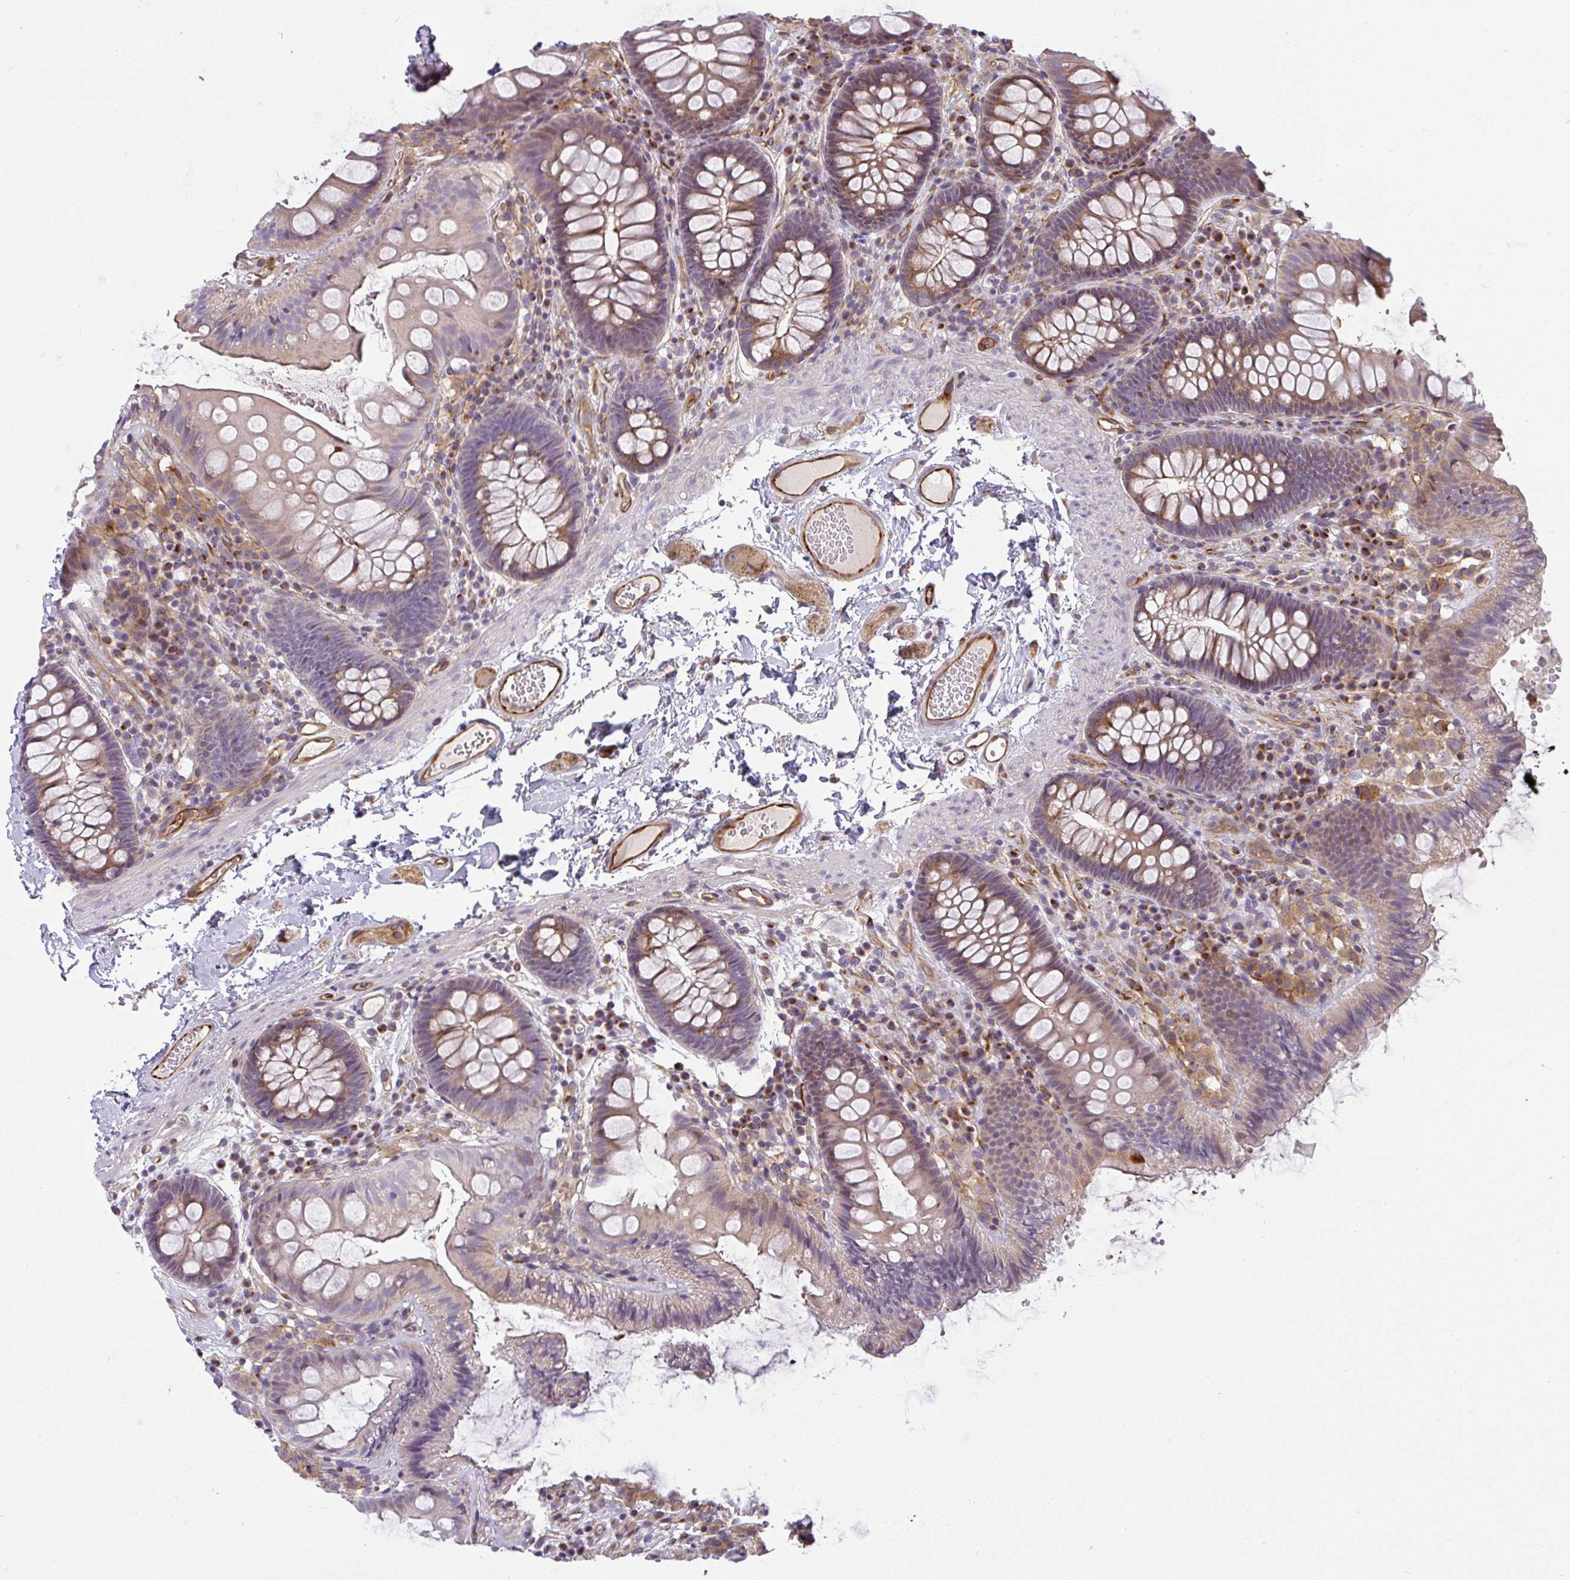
{"staining": {"intensity": "strong", "quantity": ">75%", "location": "cytoplasmic/membranous"}, "tissue": "colon", "cell_type": "Endothelial cells", "image_type": "normal", "snomed": [{"axis": "morphology", "description": "Normal tissue, NOS"}, {"axis": "topography", "description": "Colon"}], "caption": "A micrograph showing strong cytoplasmic/membranous positivity in approximately >75% of endothelial cells in unremarkable colon, as visualized by brown immunohistochemical staining.", "gene": "IFIT3", "patient": {"sex": "male", "age": 84}}